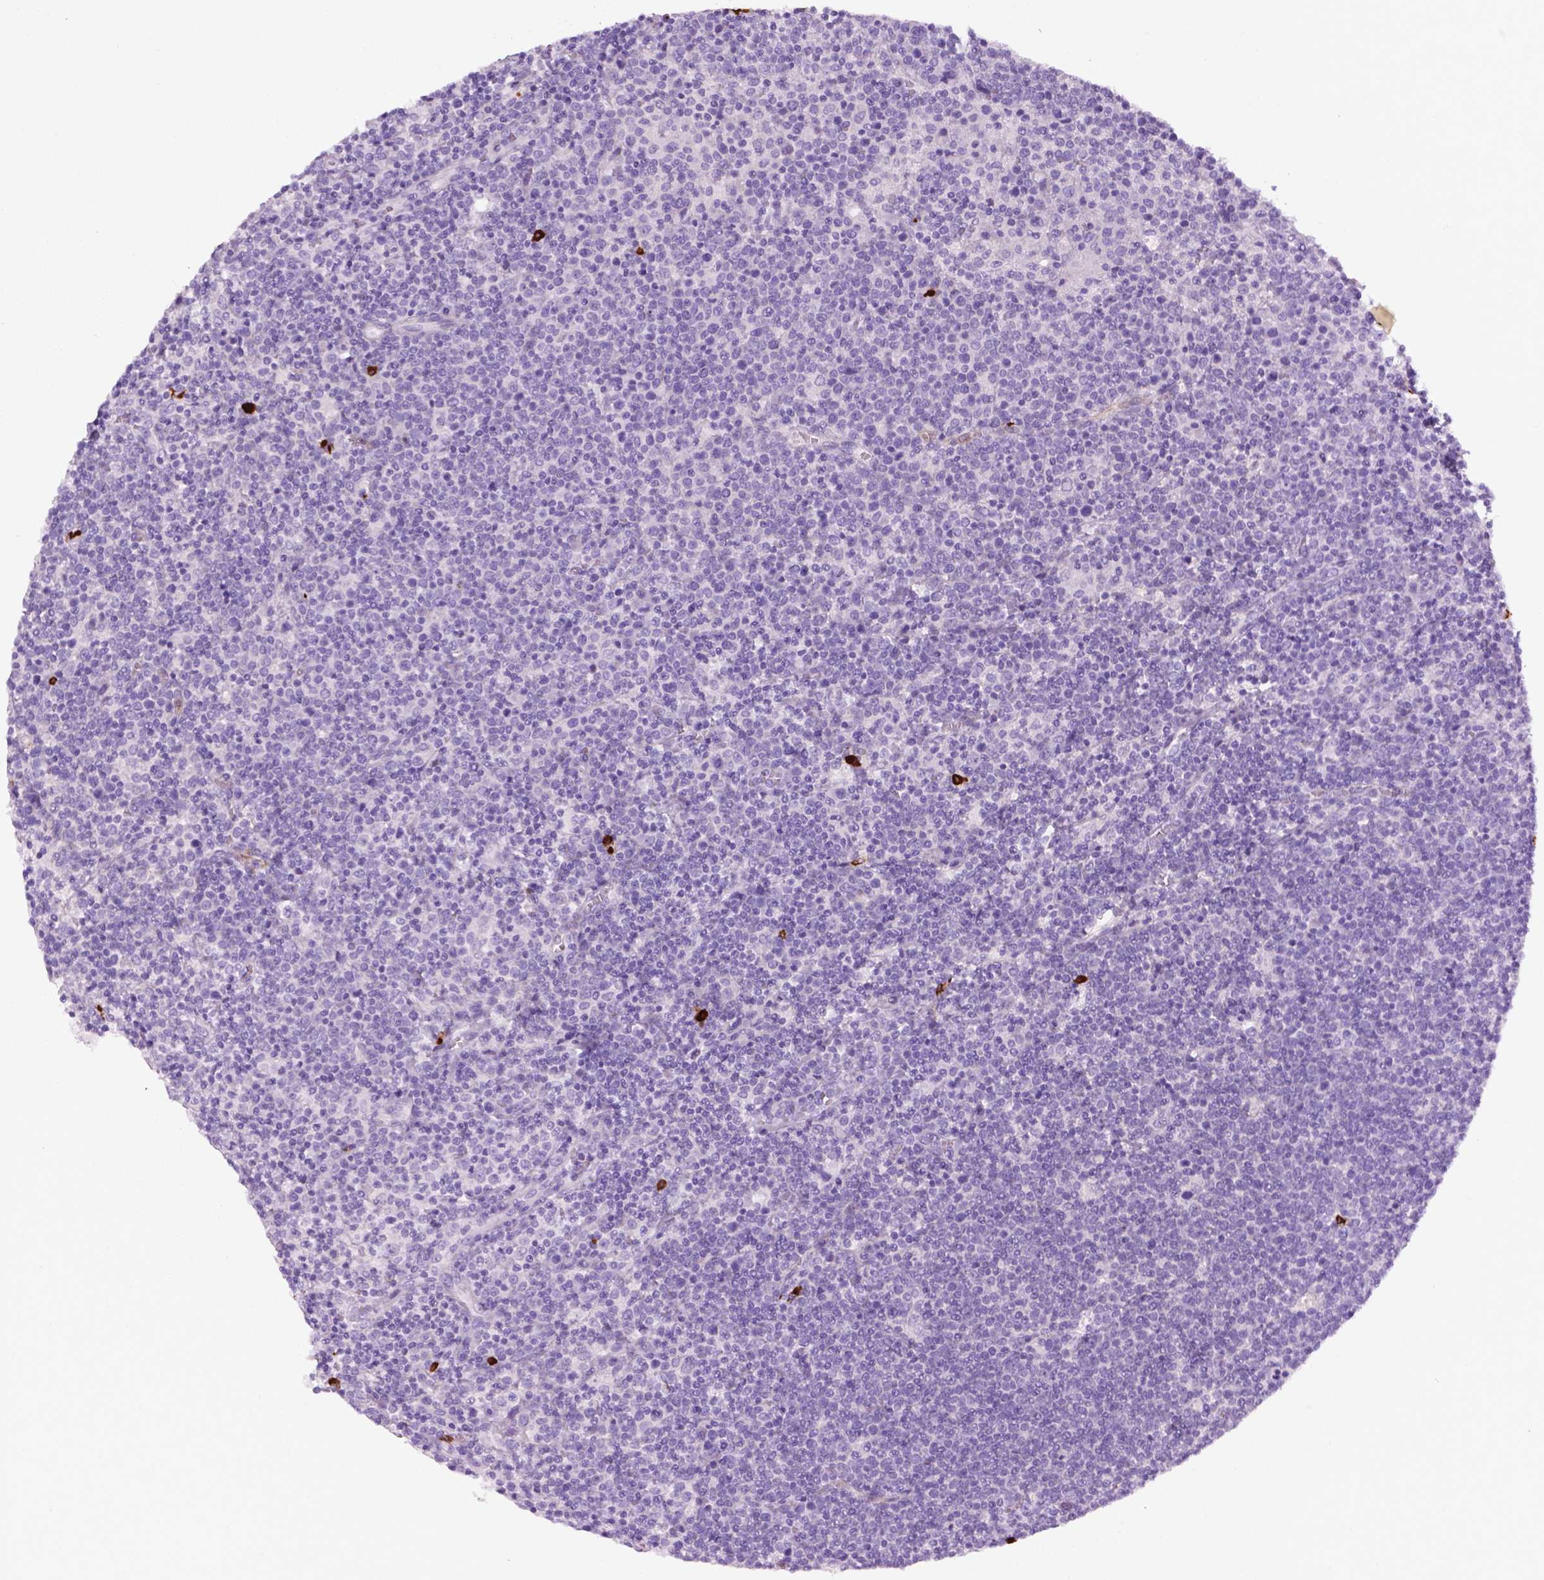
{"staining": {"intensity": "negative", "quantity": "none", "location": "none"}, "tissue": "lymphoma", "cell_type": "Tumor cells", "image_type": "cancer", "snomed": [{"axis": "morphology", "description": "Malignant lymphoma, non-Hodgkin's type, High grade"}, {"axis": "topography", "description": "Lymph node"}], "caption": "Image shows no significant protein staining in tumor cells of lymphoma. (Brightfield microscopy of DAB immunohistochemistry at high magnification).", "gene": "SPECC1L", "patient": {"sex": "male", "age": 61}}